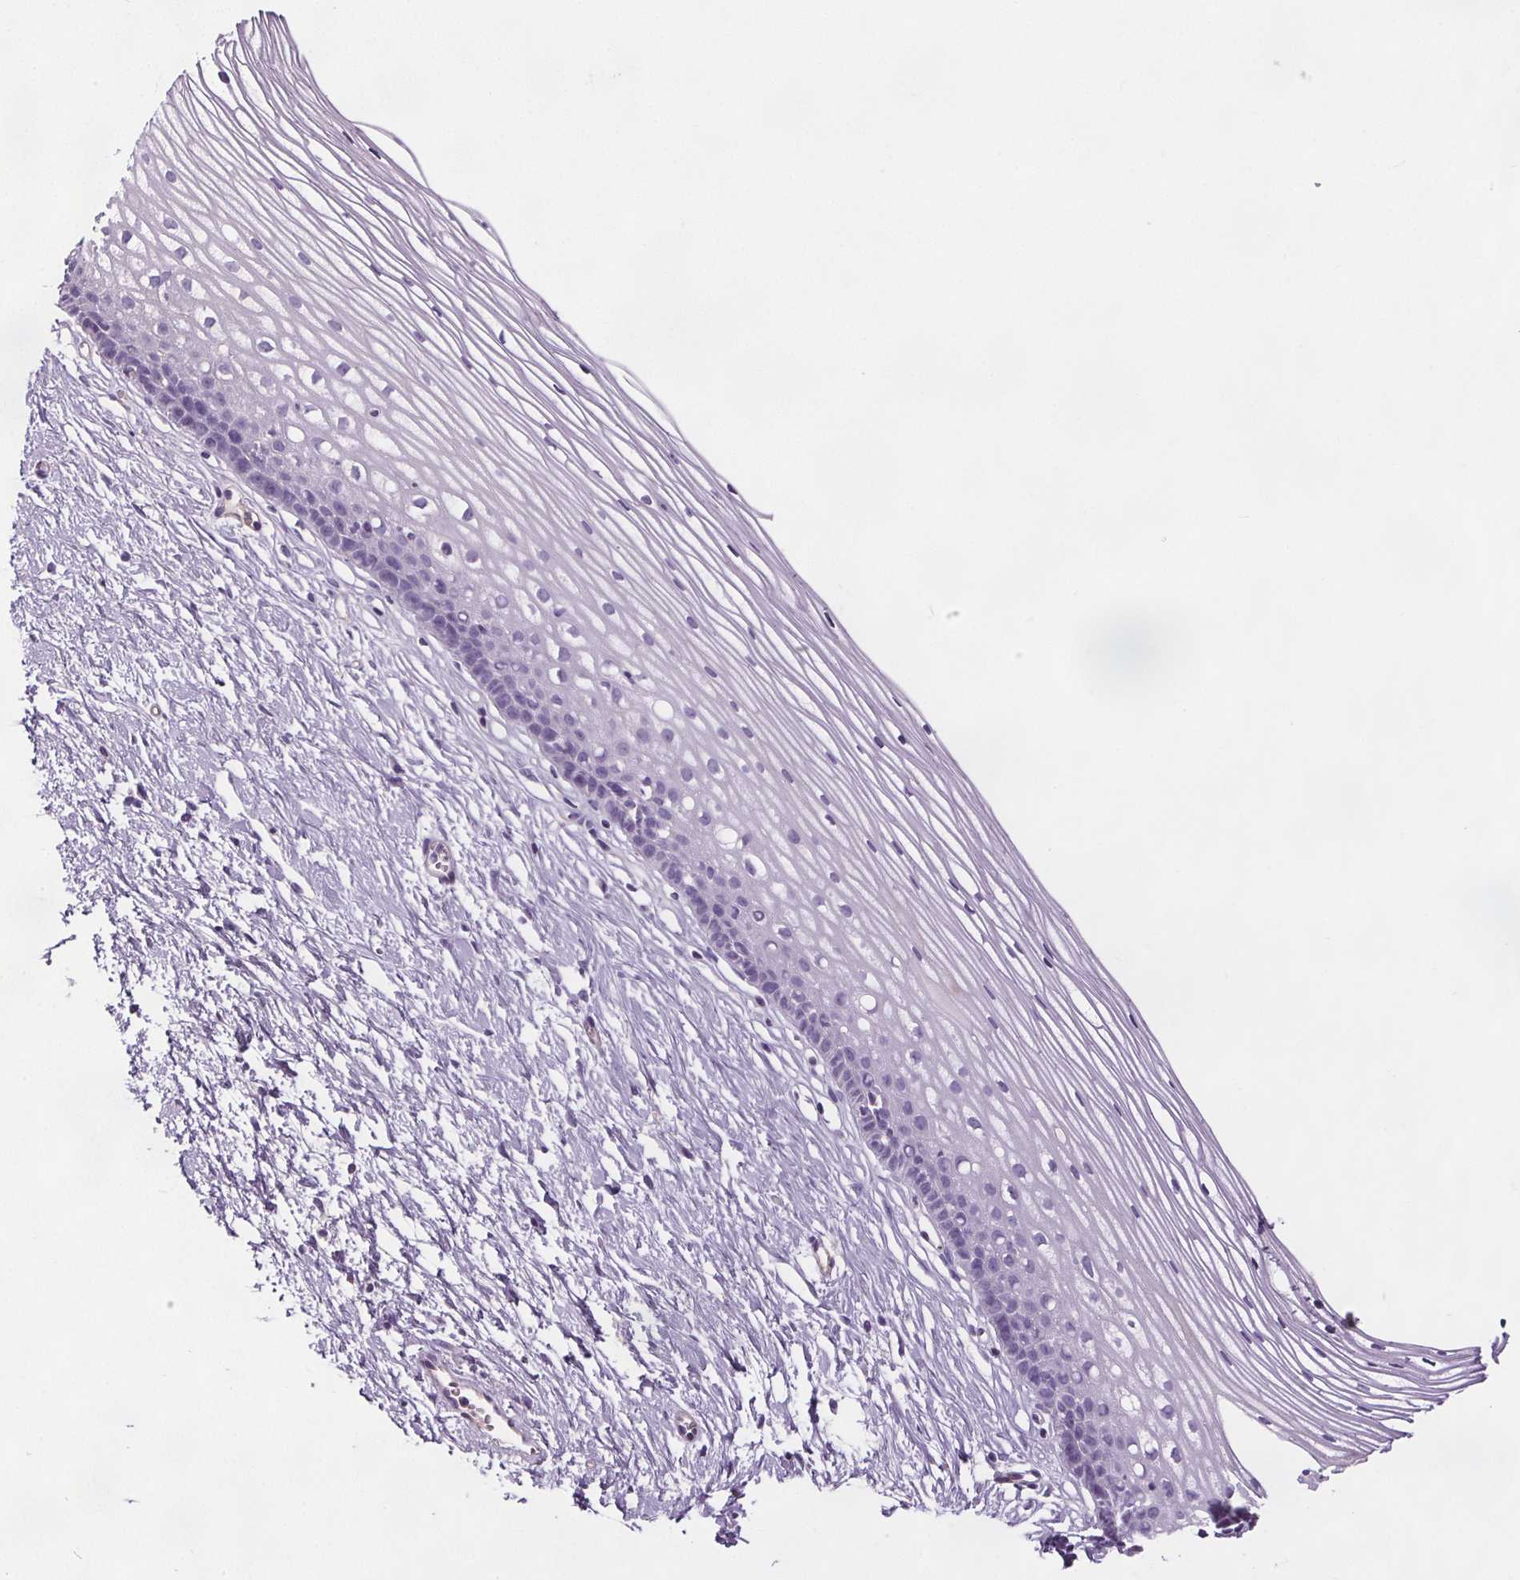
{"staining": {"intensity": "negative", "quantity": "none", "location": "none"}, "tissue": "cervix", "cell_type": "Glandular cells", "image_type": "normal", "snomed": [{"axis": "morphology", "description": "Normal tissue, NOS"}, {"axis": "topography", "description": "Cervix"}], "caption": "IHC histopathology image of normal cervix: cervix stained with DAB shows no significant protein expression in glandular cells.", "gene": "CD5L", "patient": {"sex": "female", "age": 40}}